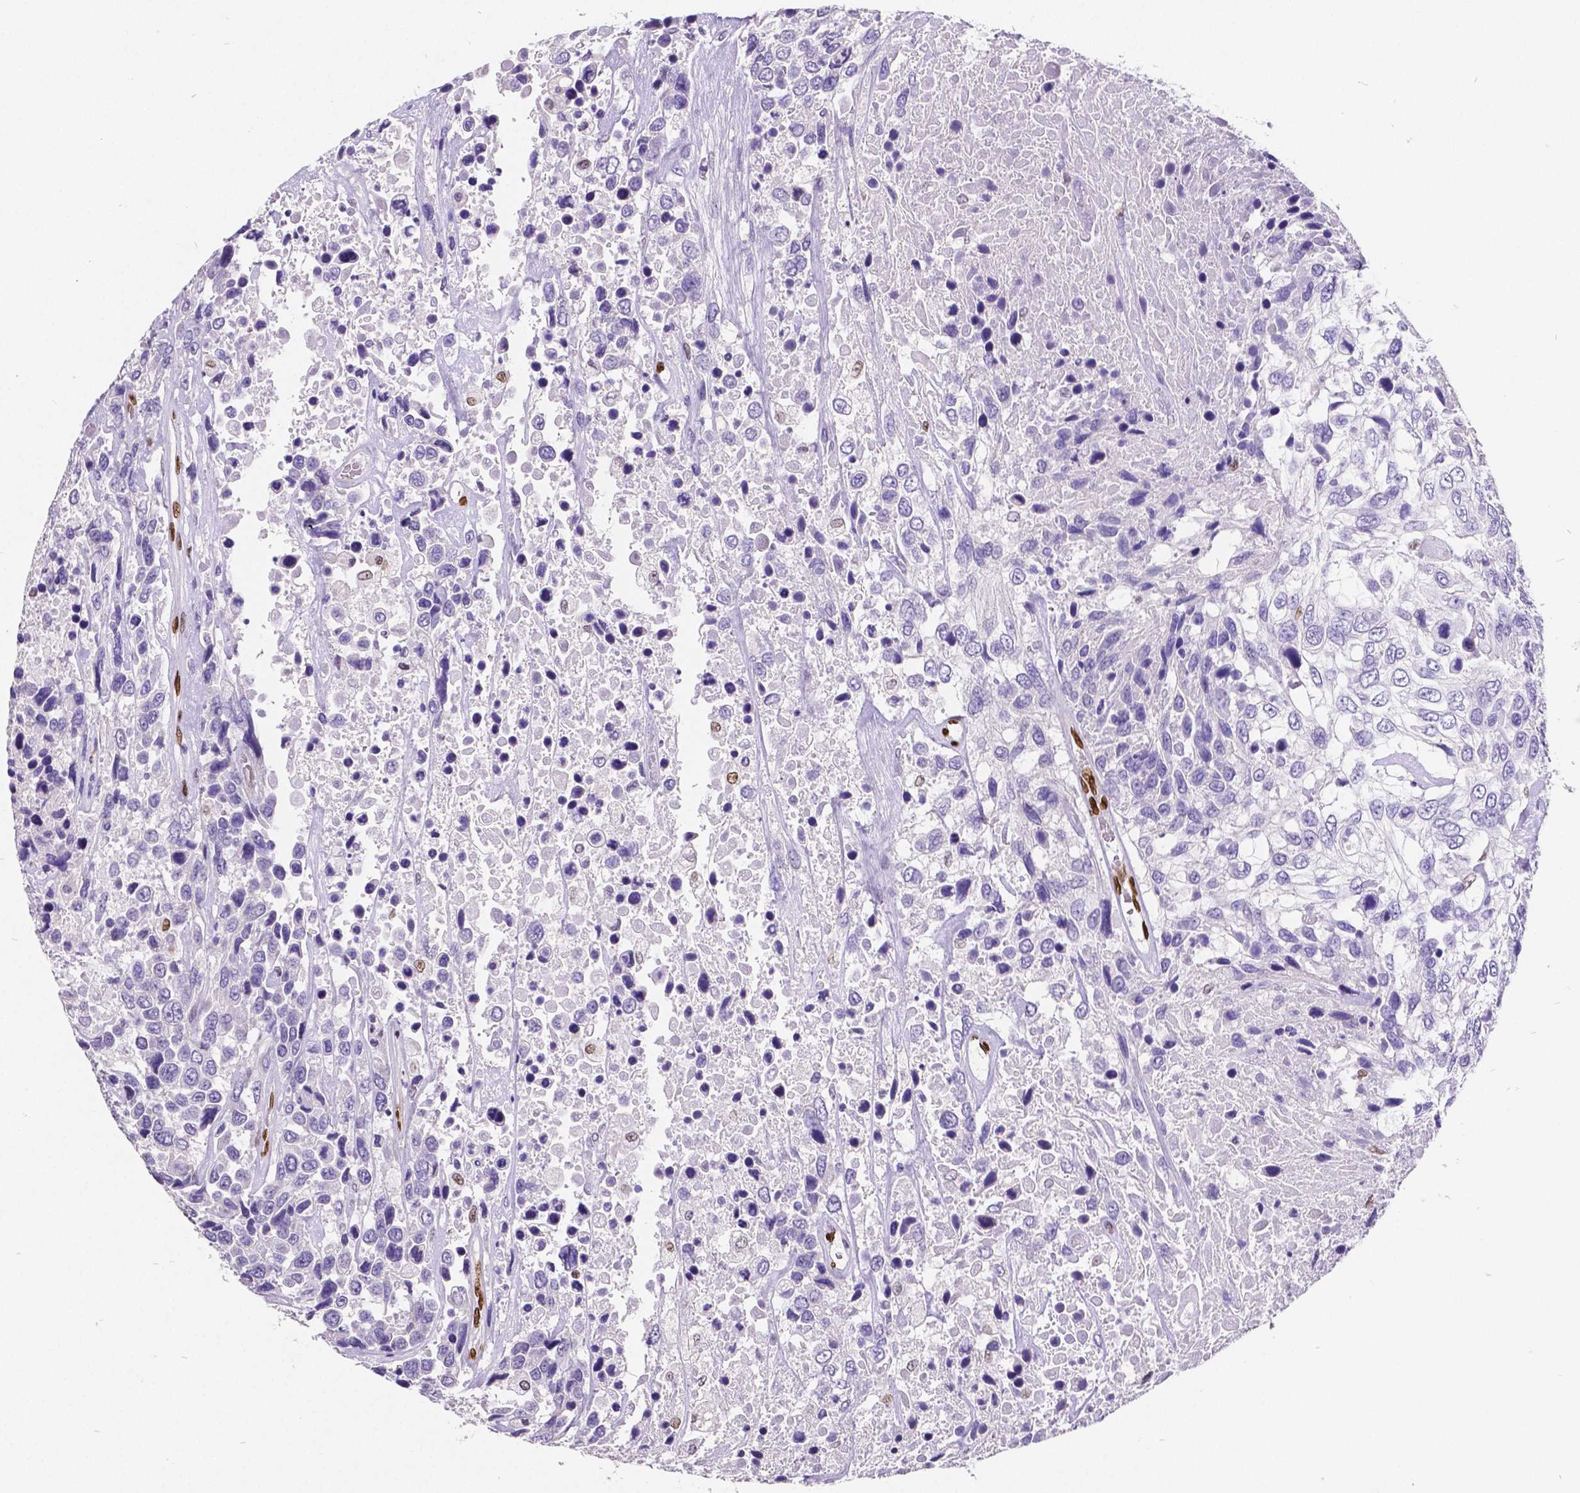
{"staining": {"intensity": "negative", "quantity": "none", "location": "none"}, "tissue": "urothelial cancer", "cell_type": "Tumor cells", "image_type": "cancer", "snomed": [{"axis": "morphology", "description": "Urothelial carcinoma, High grade"}, {"axis": "topography", "description": "Urinary bladder"}], "caption": "This is an IHC image of high-grade urothelial carcinoma. There is no expression in tumor cells.", "gene": "MEF2C", "patient": {"sex": "female", "age": 70}}